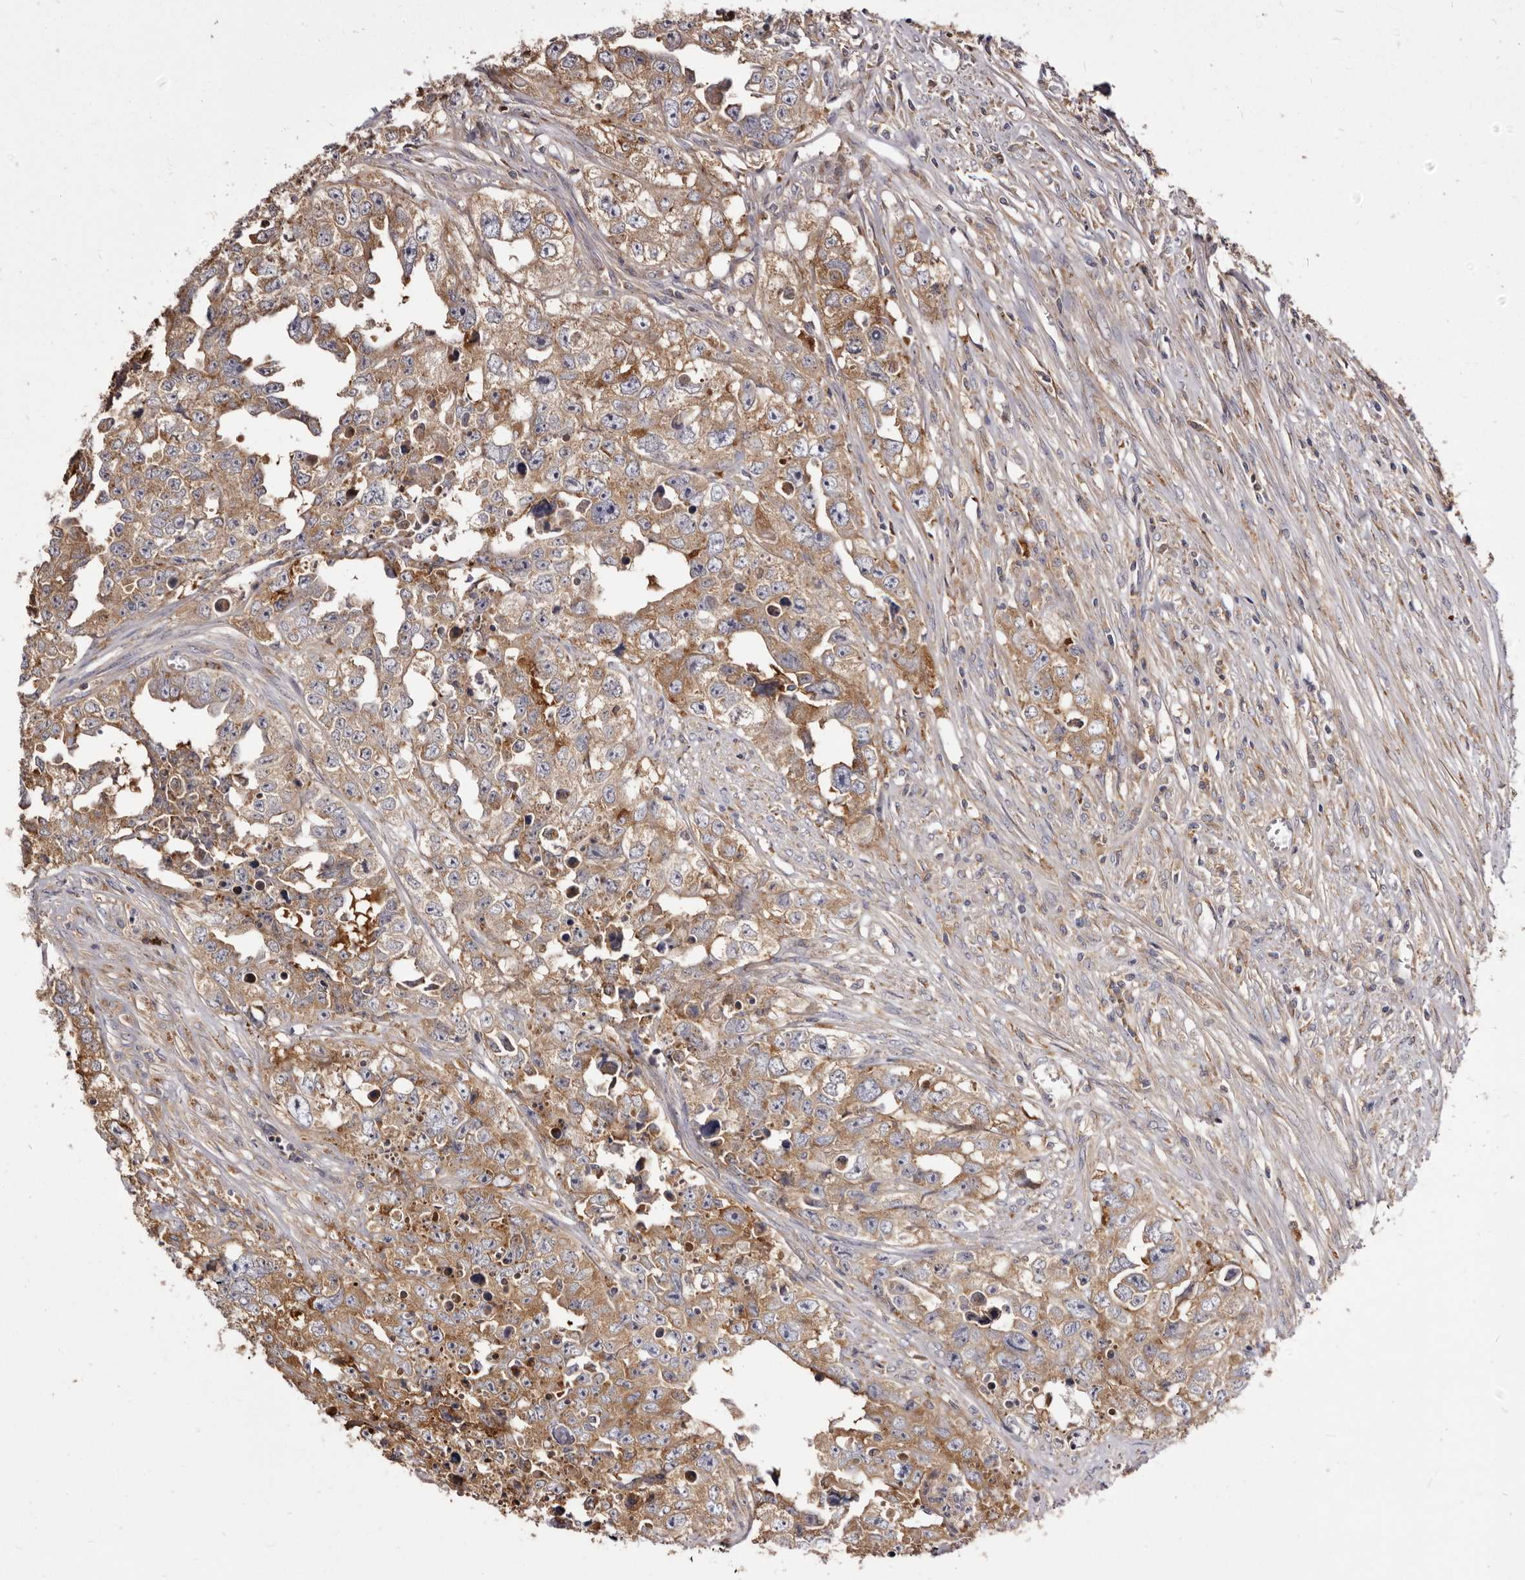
{"staining": {"intensity": "moderate", "quantity": ">75%", "location": "cytoplasmic/membranous"}, "tissue": "testis cancer", "cell_type": "Tumor cells", "image_type": "cancer", "snomed": [{"axis": "morphology", "description": "Seminoma, NOS"}, {"axis": "morphology", "description": "Carcinoma, Embryonal, NOS"}, {"axis": "topography", "description": "Testis"}], "caption": "About >75% of tumor cells in seminoma (testis) display moderate cytoplasmic/membranous protein staining as visualized by brown immunohistochemical staining.", "gene": "TPD52", "patient": {"sex": "male", "age": 43}}